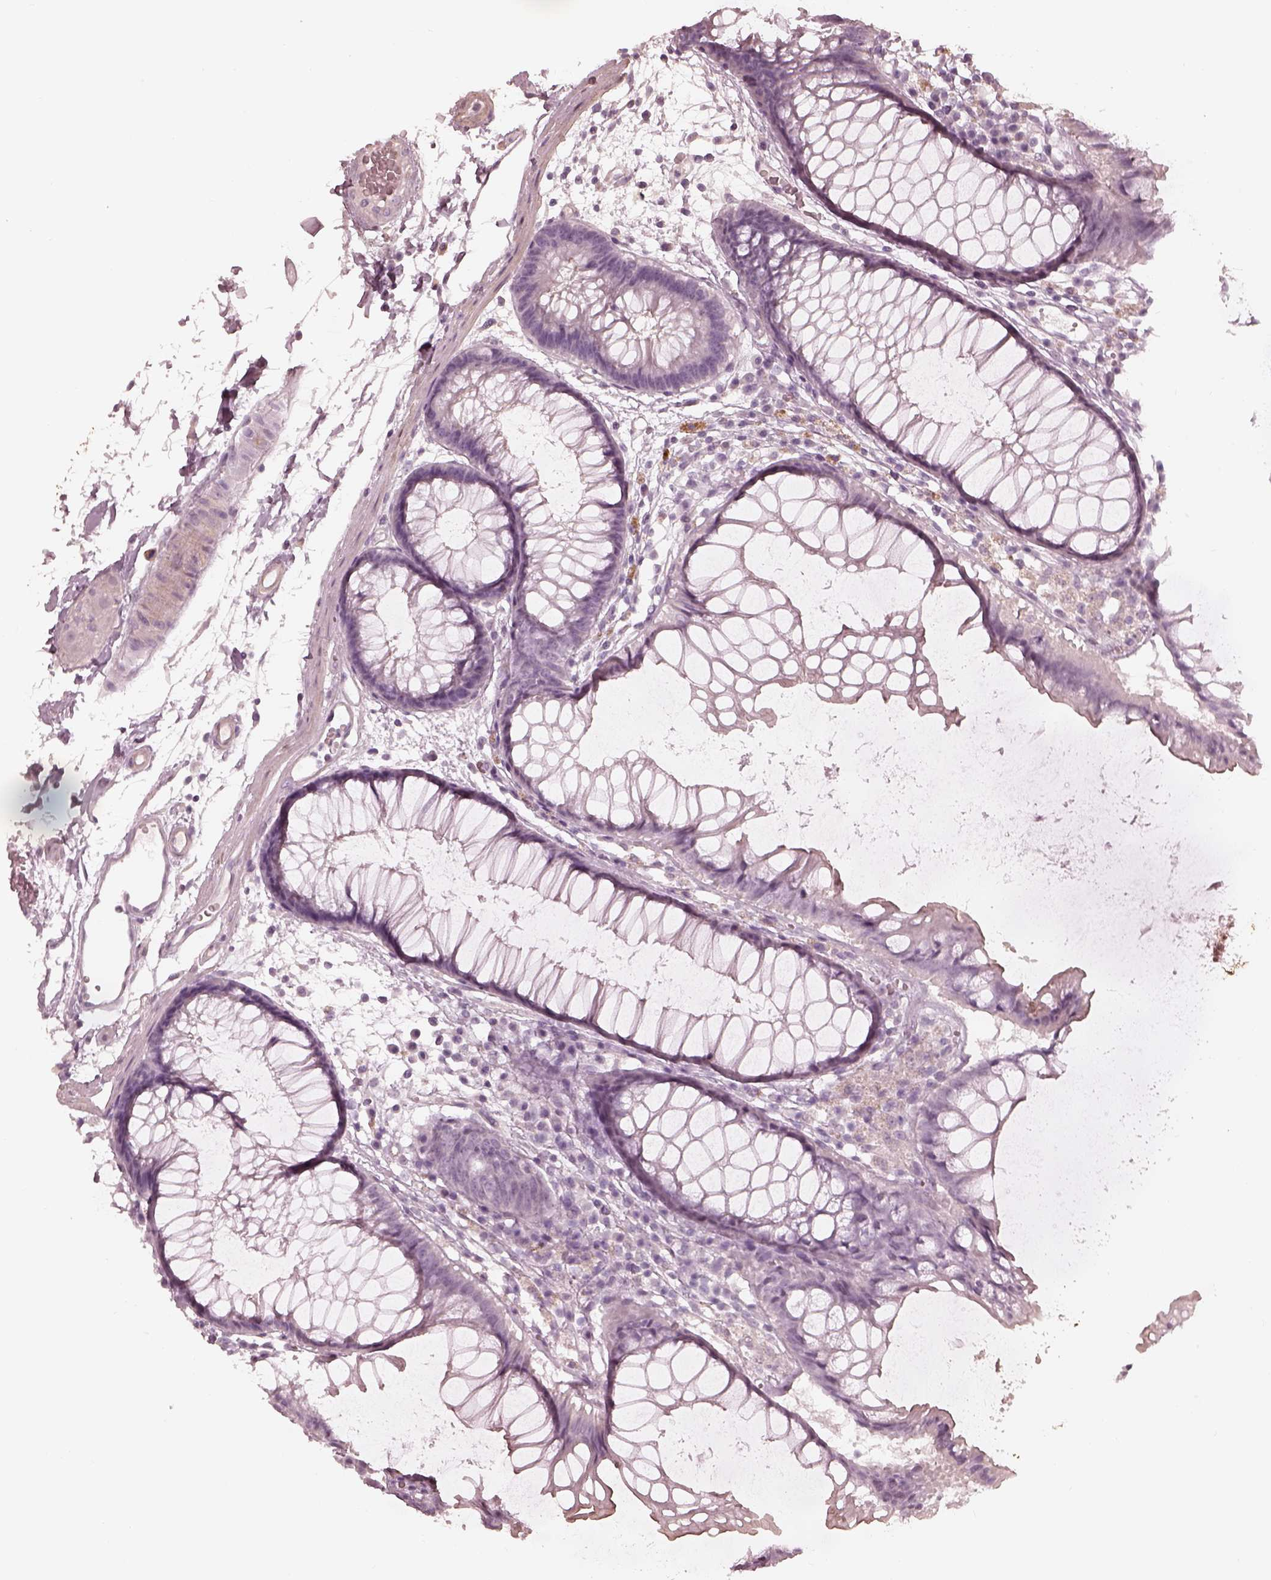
{"staining": {"intensity": "negative", "quantity": "none", "location": "none"}, "tissue": "colon", "cell_type": "Endothelial cells", "image_type": "normal", "snomed": [{"axis": "morphology", "description": "Normal tissue, NOS"}, {"axis": "morphology", "description": "Adenocarcinoma, NOS"}, {"axis": "topography", "description": "Colon"}], "caption": "Immunohistochemistry histopathology image of normal human colon stained for a protein (brown), which exhibits no positivity in endothelial cells.", "gene": "ADRB3", "patient": {"sex": "male", "age": 65}}